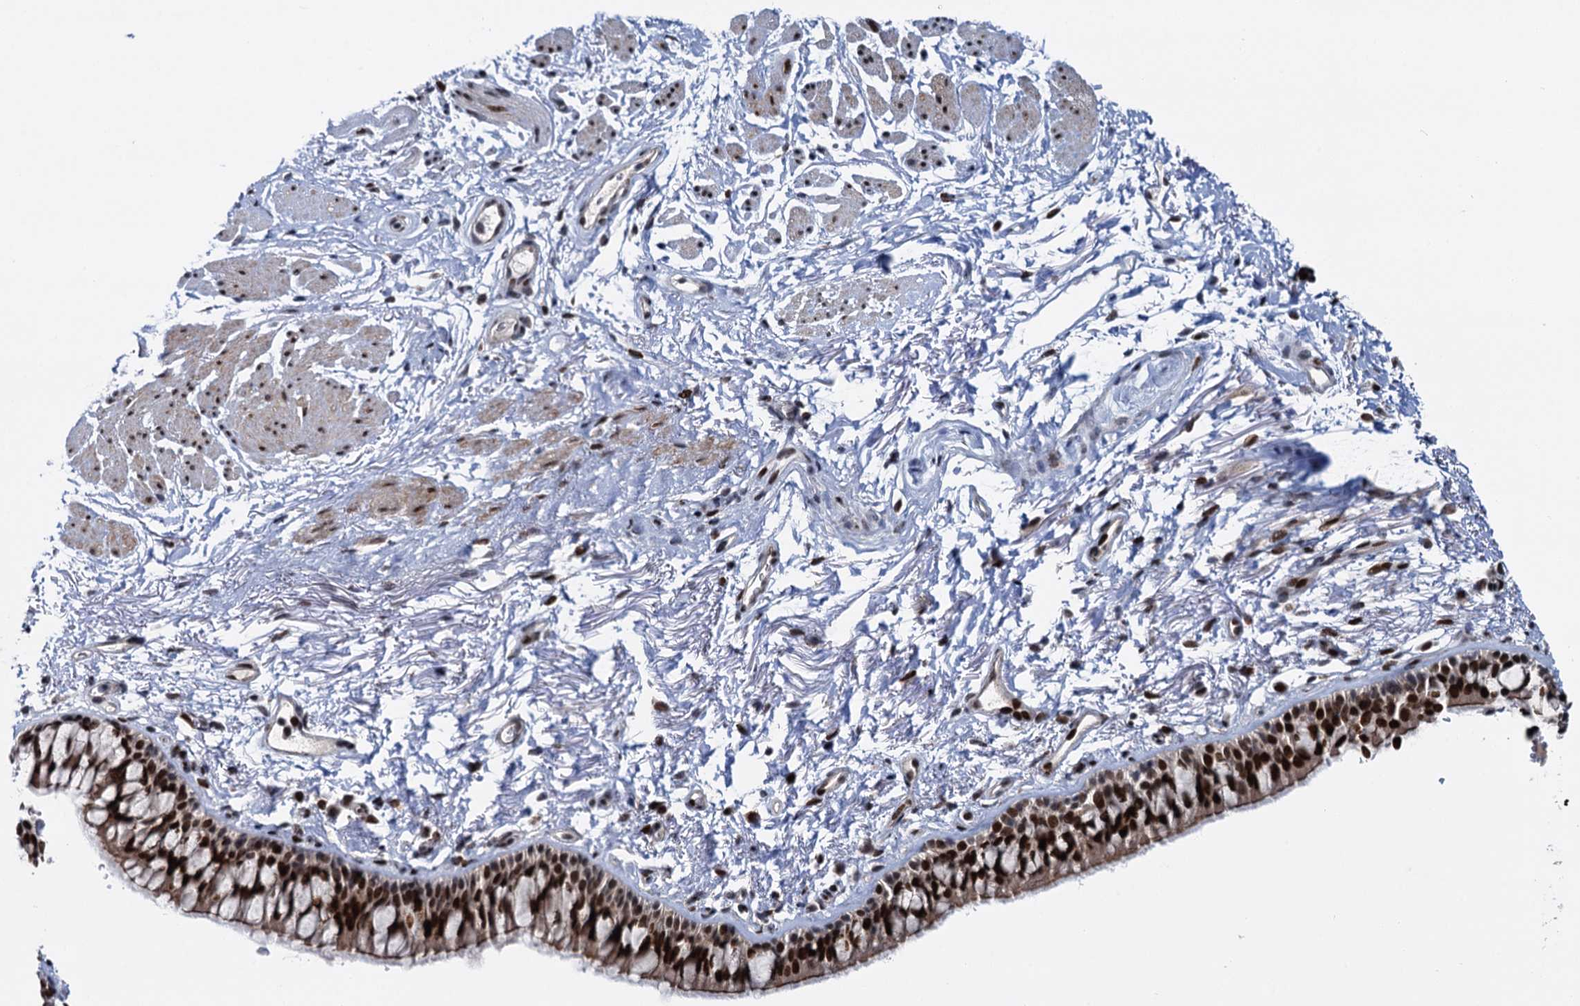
{"staining": {"intensity": "strong", "quantity": ">75%", "location": "nuclear"}, "tissue": "bronchus", "cell_type": "Respiratory epithelial cells", "image_type": "normal", "snomed": [{"axis": "morphology", "description": "Normal tissue, NOS"}, {"axis": "topography", "description": "Cartilage tissue"}, {"axis": "topography", "description": "Bronchus"}], "caption": "High-magnification brightfield microscopy of unremarkable bronchus stained with DAB (3,3'-diaminobenzidine) (brown) and counterstained with hematoxylin (blue). respiratory epithelial cells exhibit strong nuclear staining is present in approximately>75% of cells.", "gene": "RUFY2", "patient": {"sex": "female", "age": 73}}